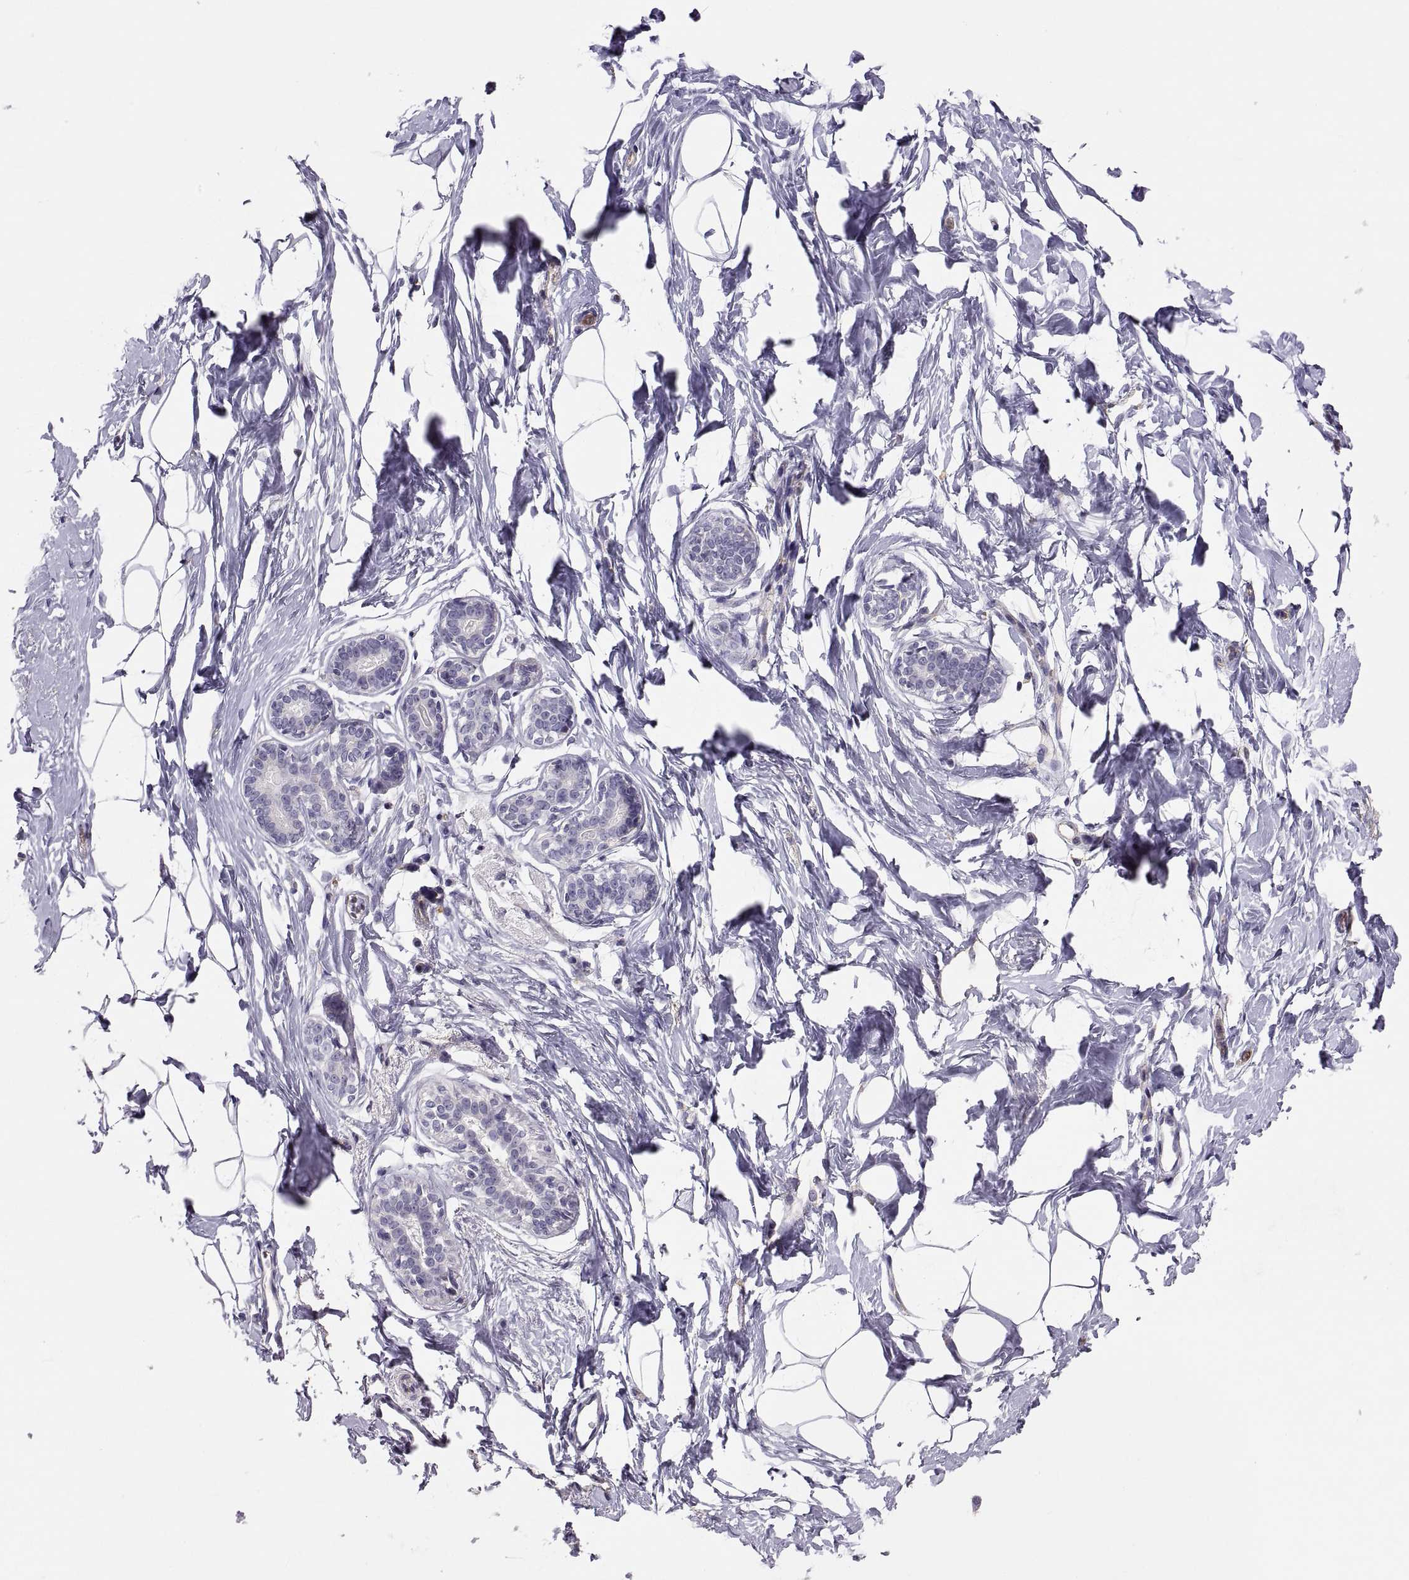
{"staining": {"intensity": "negative", "quantity": "none", "location": "none"}, "tissue": "breast", "cell_type": "Adipocytes", "image_type": "normal", "snomed": [{"axis": "morphology", "description": "Normal tissue, NOS"}, {"axis": "morphology", "description": "Lobular carcinoma, in situ"}, {"axis": "topography", "description": "Breast"}], "caption": "High magnification brightfield microscopy of normal breast stained with DAB (brown) and counterstained with hematoxylin (blue): adipocytes show no significant positivity. The staining is performed using DAB brown chromogen with nuclei counter-stained in using hematoxylin.", "gene": "RALB", "patient": {"sex": "female", "age": 35}}